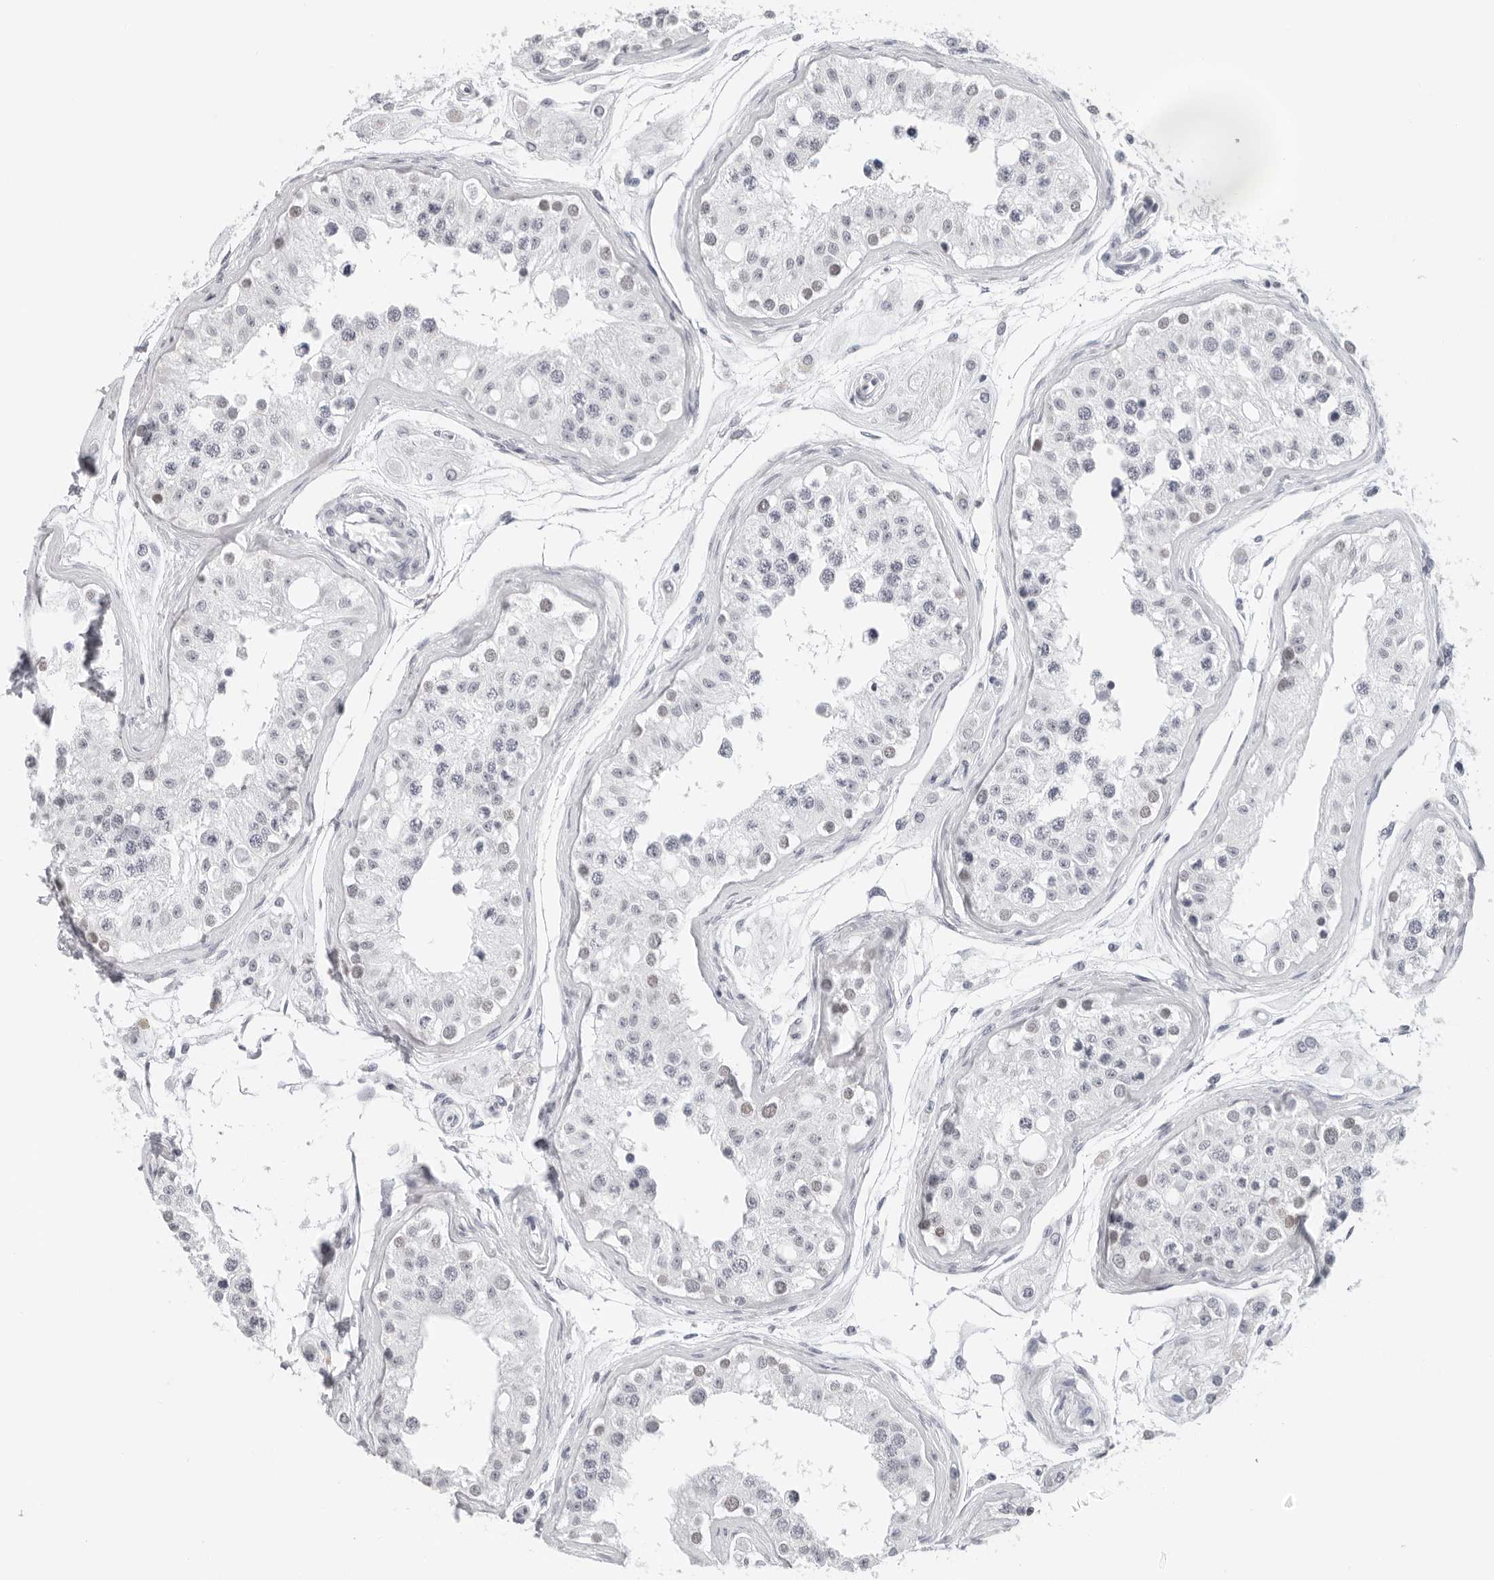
{"staining": {"intensity": "weak", "quantity": "<25%", "location": "nuclear"}, "tissue": "testis", "cell_type": "Cells in seminiferous ducts", "image_type": "normal", "snomed": [{"axis": "morphology", "description": "Normal tissue, NOS"}, {"axis": "morphology", "description": "Adenocarcinoma, metastatic, NOS"}, {"axis": "topography", "description": "Testis"}], "caption": "Immunohistochemistry of normal testis displays no expression in cells in seminiferous ducts.", "gene": "FLG2", "patient": {"sex": "male", "age": 26}}